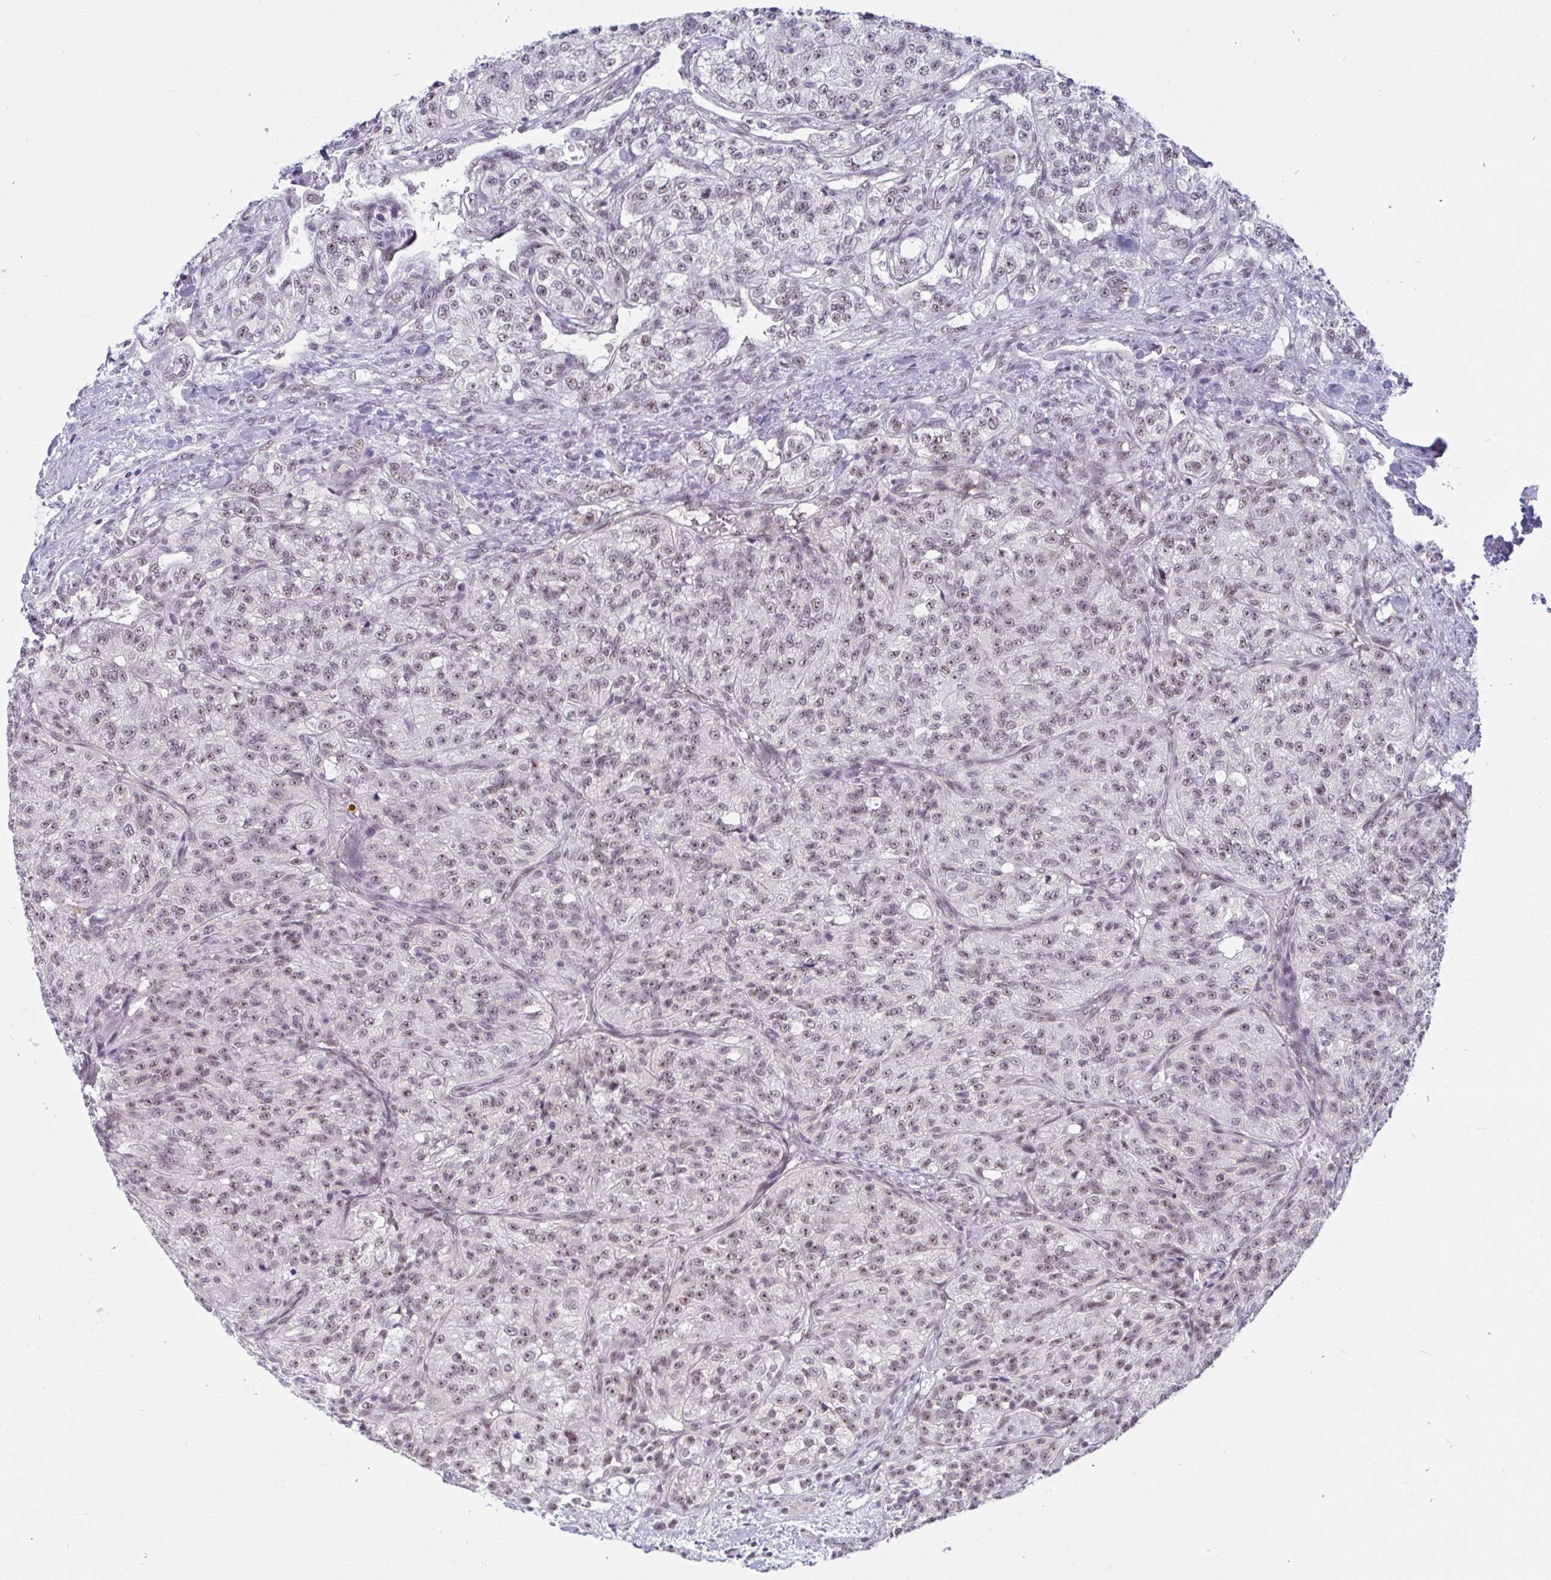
{"staining": {"intensity": "weak", "quantity": ">75%", "location": "nuclear"}, "tissue": "renal cancer", "cell_type": "Tumor cells", "image_type": "cancer", "snomed": [{"axis": "morphology", "description": "Adenocarcinoma, NOS"}, {"axis": "topography", "description": "Kidney"}], "caption": "The histopathology image demonstrates immunohistochemical staining of adenocarcinoma (renal). There is weak nuclear positivity is present in approximately >75% of tumor cells.", "gene": "PRR14", "patient": {"sex": "female", "age": 63}}